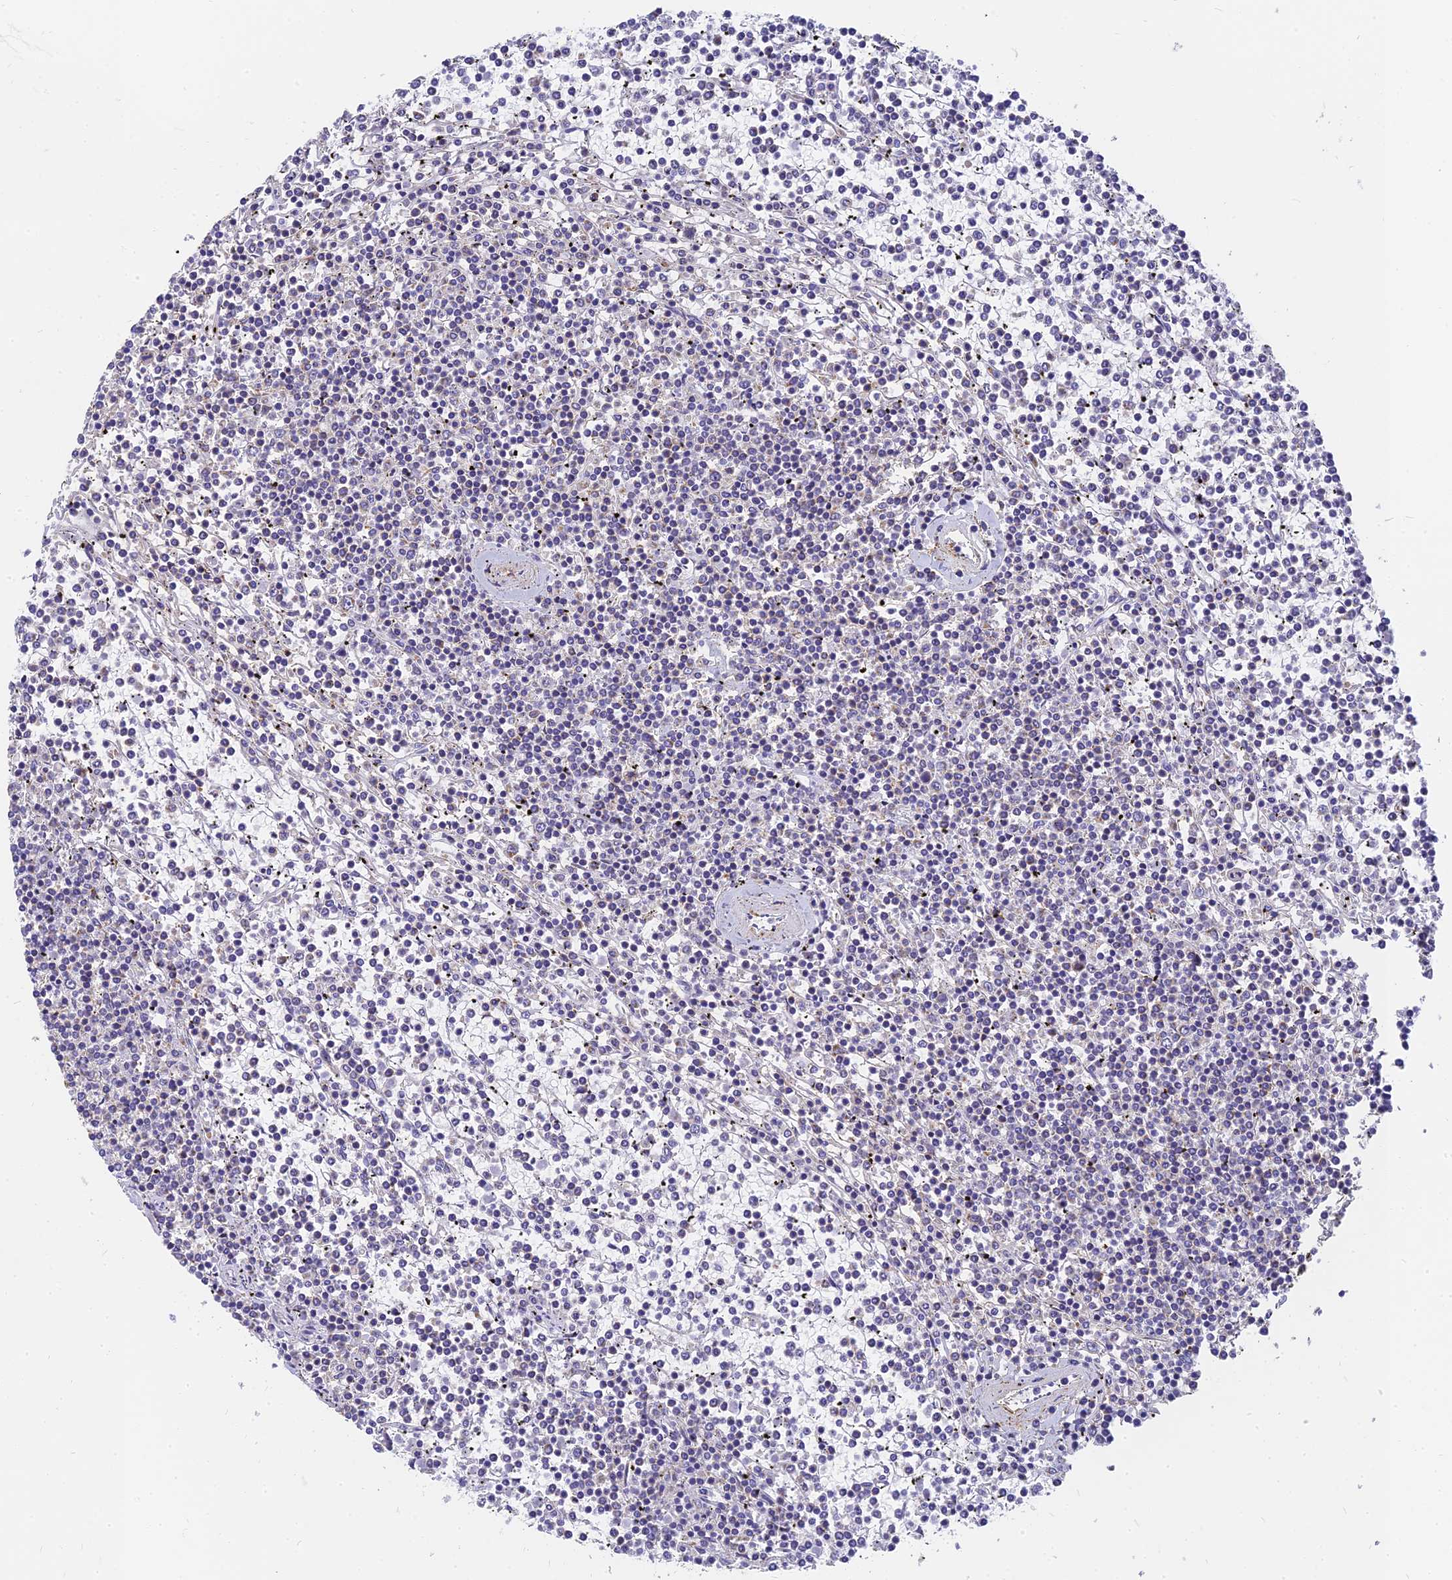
{"staining": {"intensity": "negative", "quantity": "none", "location": "none"}, "tissue": "lymphoma", "cell_type": "Tumor cells", "image_type": "cancer", "snomed": [{"axis": "morphology", "description": "Malignant lymphoma, non-Hodgkin's type, Low grade"}, {"axis": "topography", "description": "Spleen"}], "caption": "Human lymphoma stained for a protein using immunohistochemistry demonstrates no expression in tumor cells.", "gene": "MRPL15", "patient": {"sex": "female", "age": 19}}